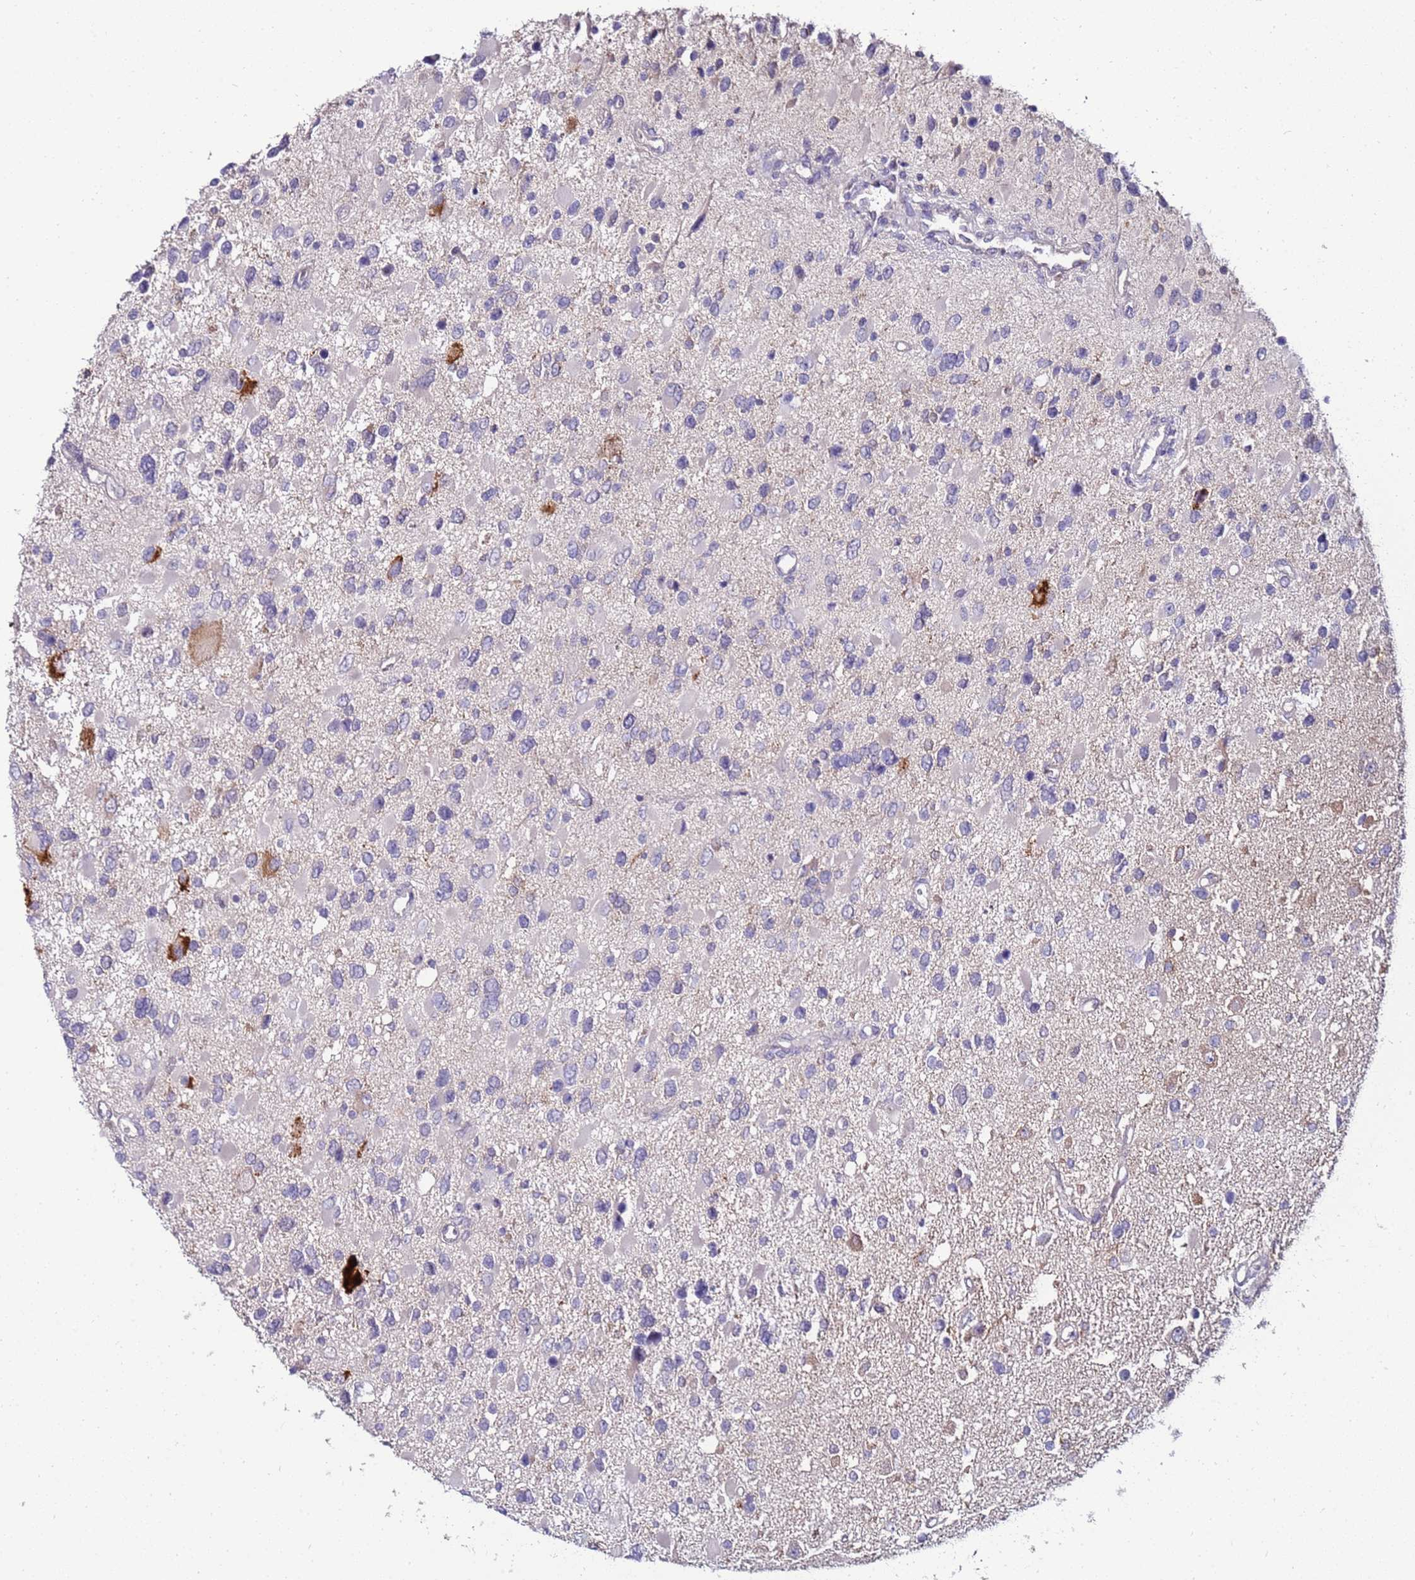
{"staining": {"intensity": "negative", "quantity": "none", "location": "none"}, "tissue": "glioma", "cell_type": "Tumor cells", "image_type": "cancer", "snomed": [{"axis": "morphology", "description": "Glioma, malignant, High grade"}, {"axis": "topography", "description": "Brain"}], "caption": "Malignant high-grade glioma was stained to show a protein in brown. There is no significant staining in tumor cells.", "gene": "GPN3", "patient": {"sex": "male", "age": 53}}